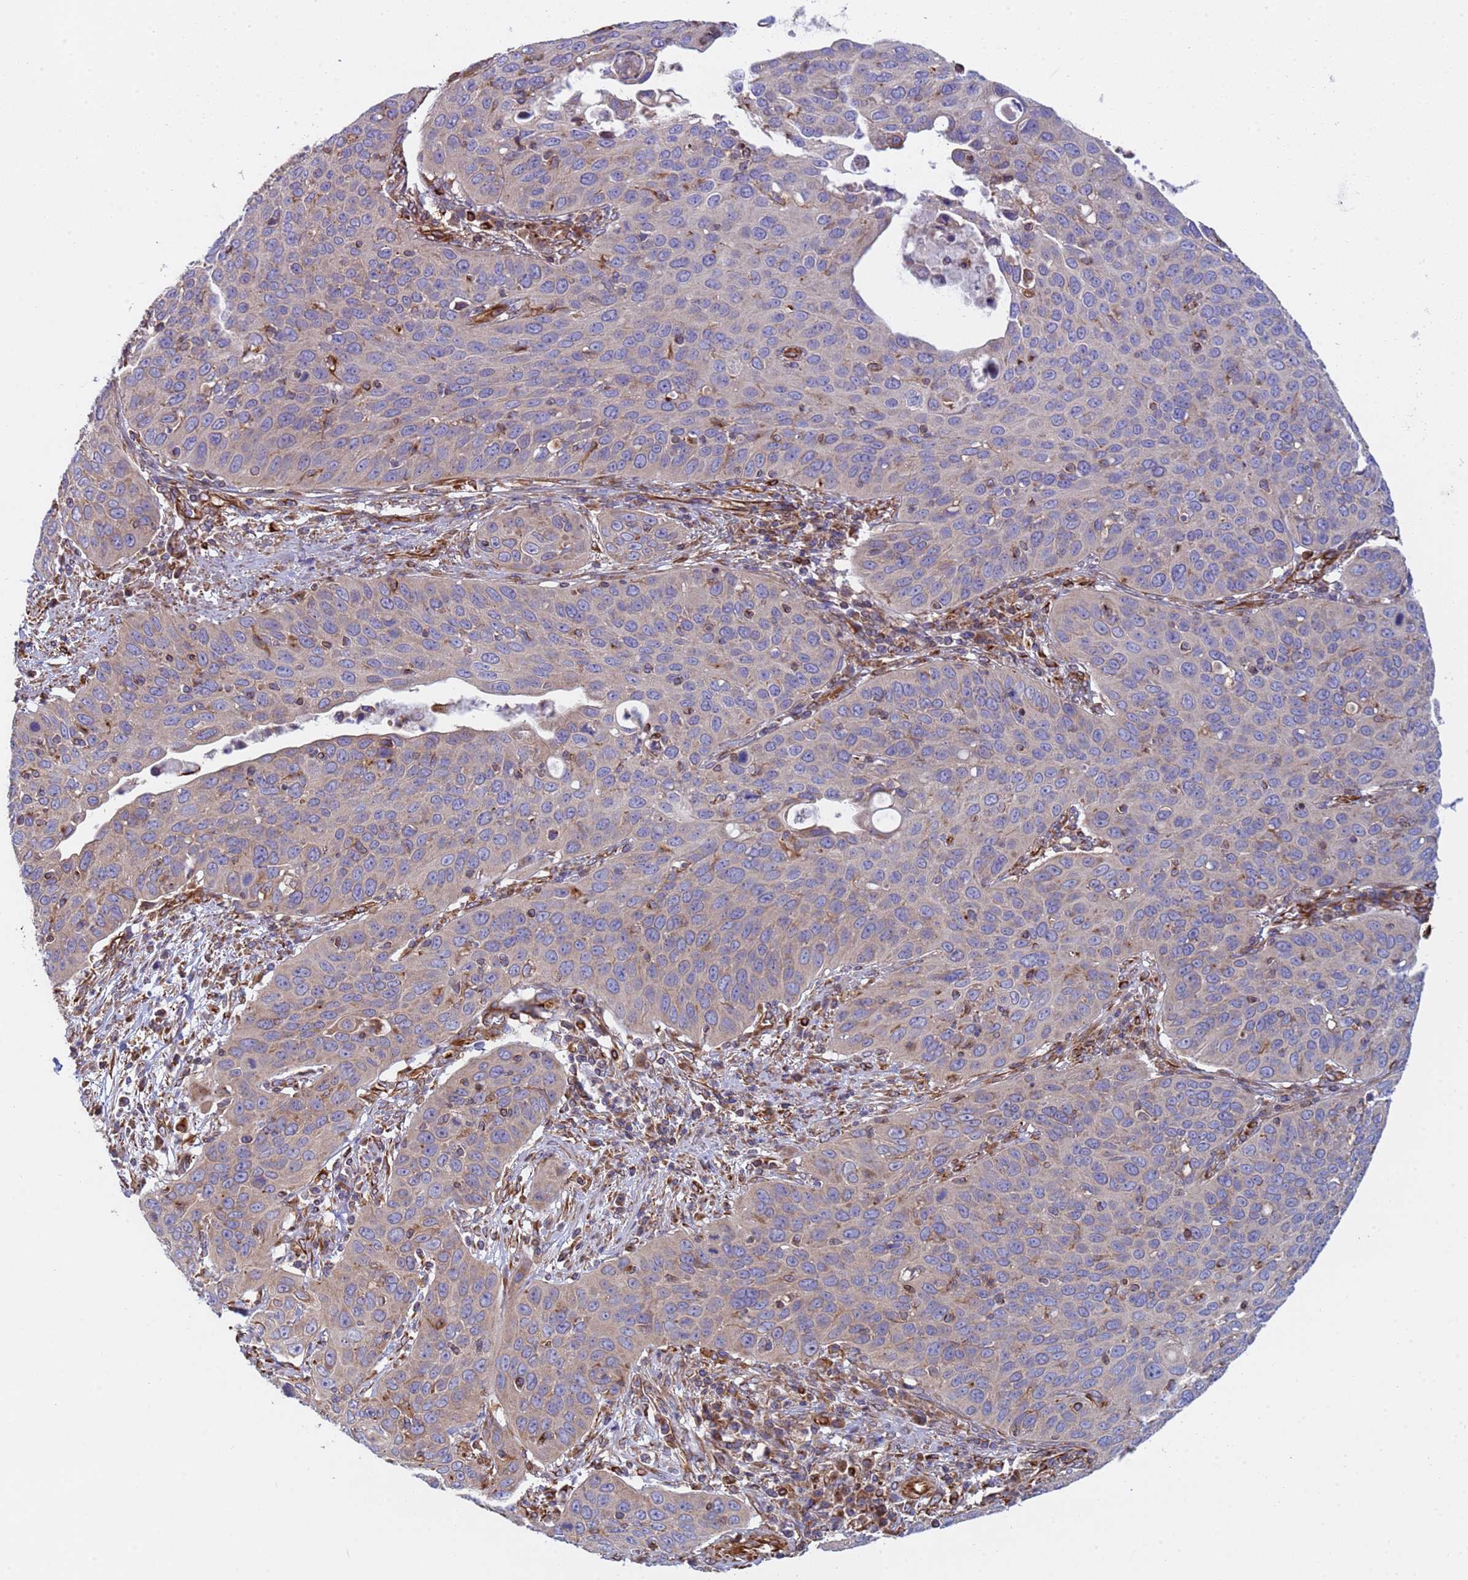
{"staining": {"intensity": "weak", "quantity": "<25%", "location": "cytoplasmic/membranous"}, "tissue": "cervical cancer", "cell_type": "Tumor cells", "image_type": "cancer", "snomed": [{"axis": "morphology", "description": "Squamous cell carcinoma, NOS"}, {"axis": "topography", "description": "Cervix"}], "caption": "Squamous cell carcinoma (cervical) was stained to show a protein in brown. There is no significant expression in tumor cells.", "gene": "NUDT12", "patient": {"sex": "female", "age": 36}}